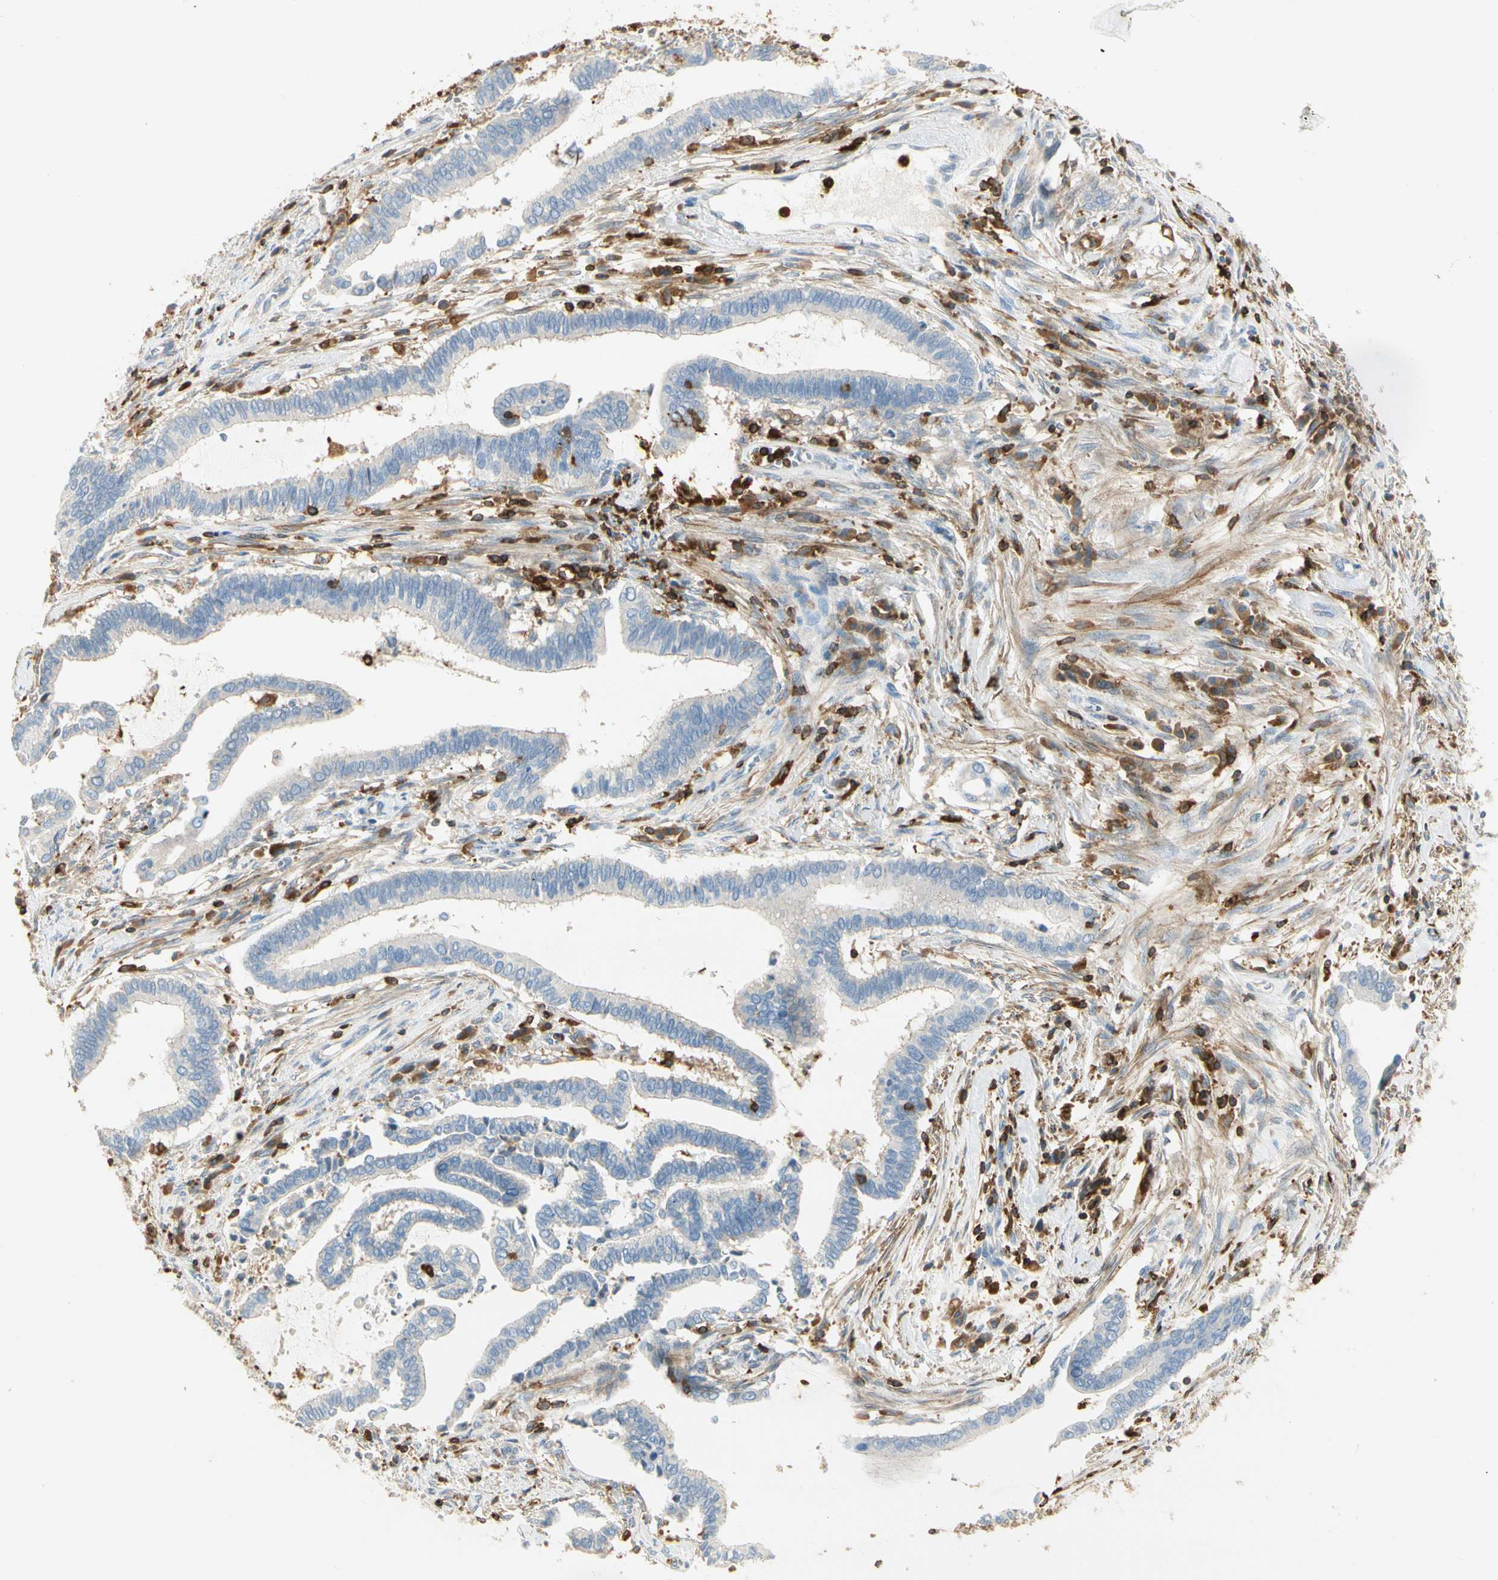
{"staining": {"intensity": "negative", "quantity": "none", "location": "none"}, "tissue": "cervical cancer", "cell_type": "Tumor cells", "image_type": "cancer", "snomed": [{"axis": "morphology", "description": "Adenocarcinoma, NOS"}, {"axis": "topography", "description": "Cervix"}], "caption": "Immunohistochemistry of cervical cancer shows no positivity in tumor cells. The staining is performed using DAB brown chromogen with nuclei counter-stained in using hematoxylin.", "gene": "FMNL1", "patient": {"sex": "female", "age": 44}}